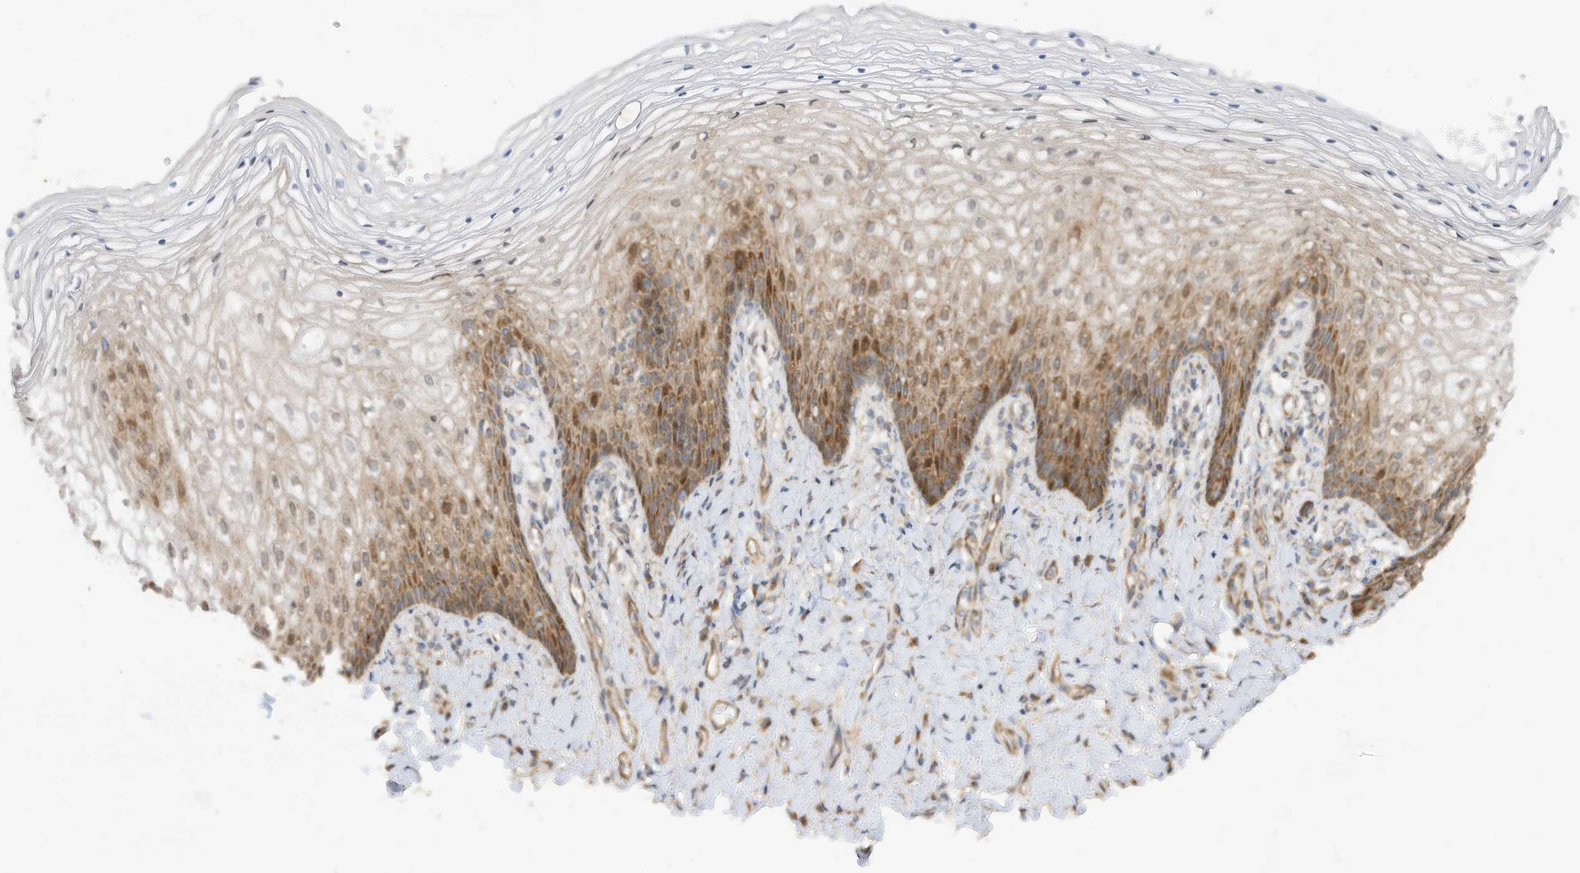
{"staining": {"intensity": "moderate", "quantity": ">75%", "location": "cytoplasmic/membranous,nuclear"}, "tissue": "vagina", "cell_type": "Squamous epithelial cells", "image_type": "normal", "snomed": [{"axis": "morphology", "description": "Normal tissue, NOS"}, {"axis": "topography", "description": "Vagina"}], "caption": "A histopathology image of human vagina stained for a protein exhibits moderate cytoplasmic/membranous,nuclear brown staining in squamous epithelial cells. Ihc stains the protein of interest in brown and the nuclei are stained blue.", "gene": "CAGE1", "patient": {"sex": "female", "age": 60}}